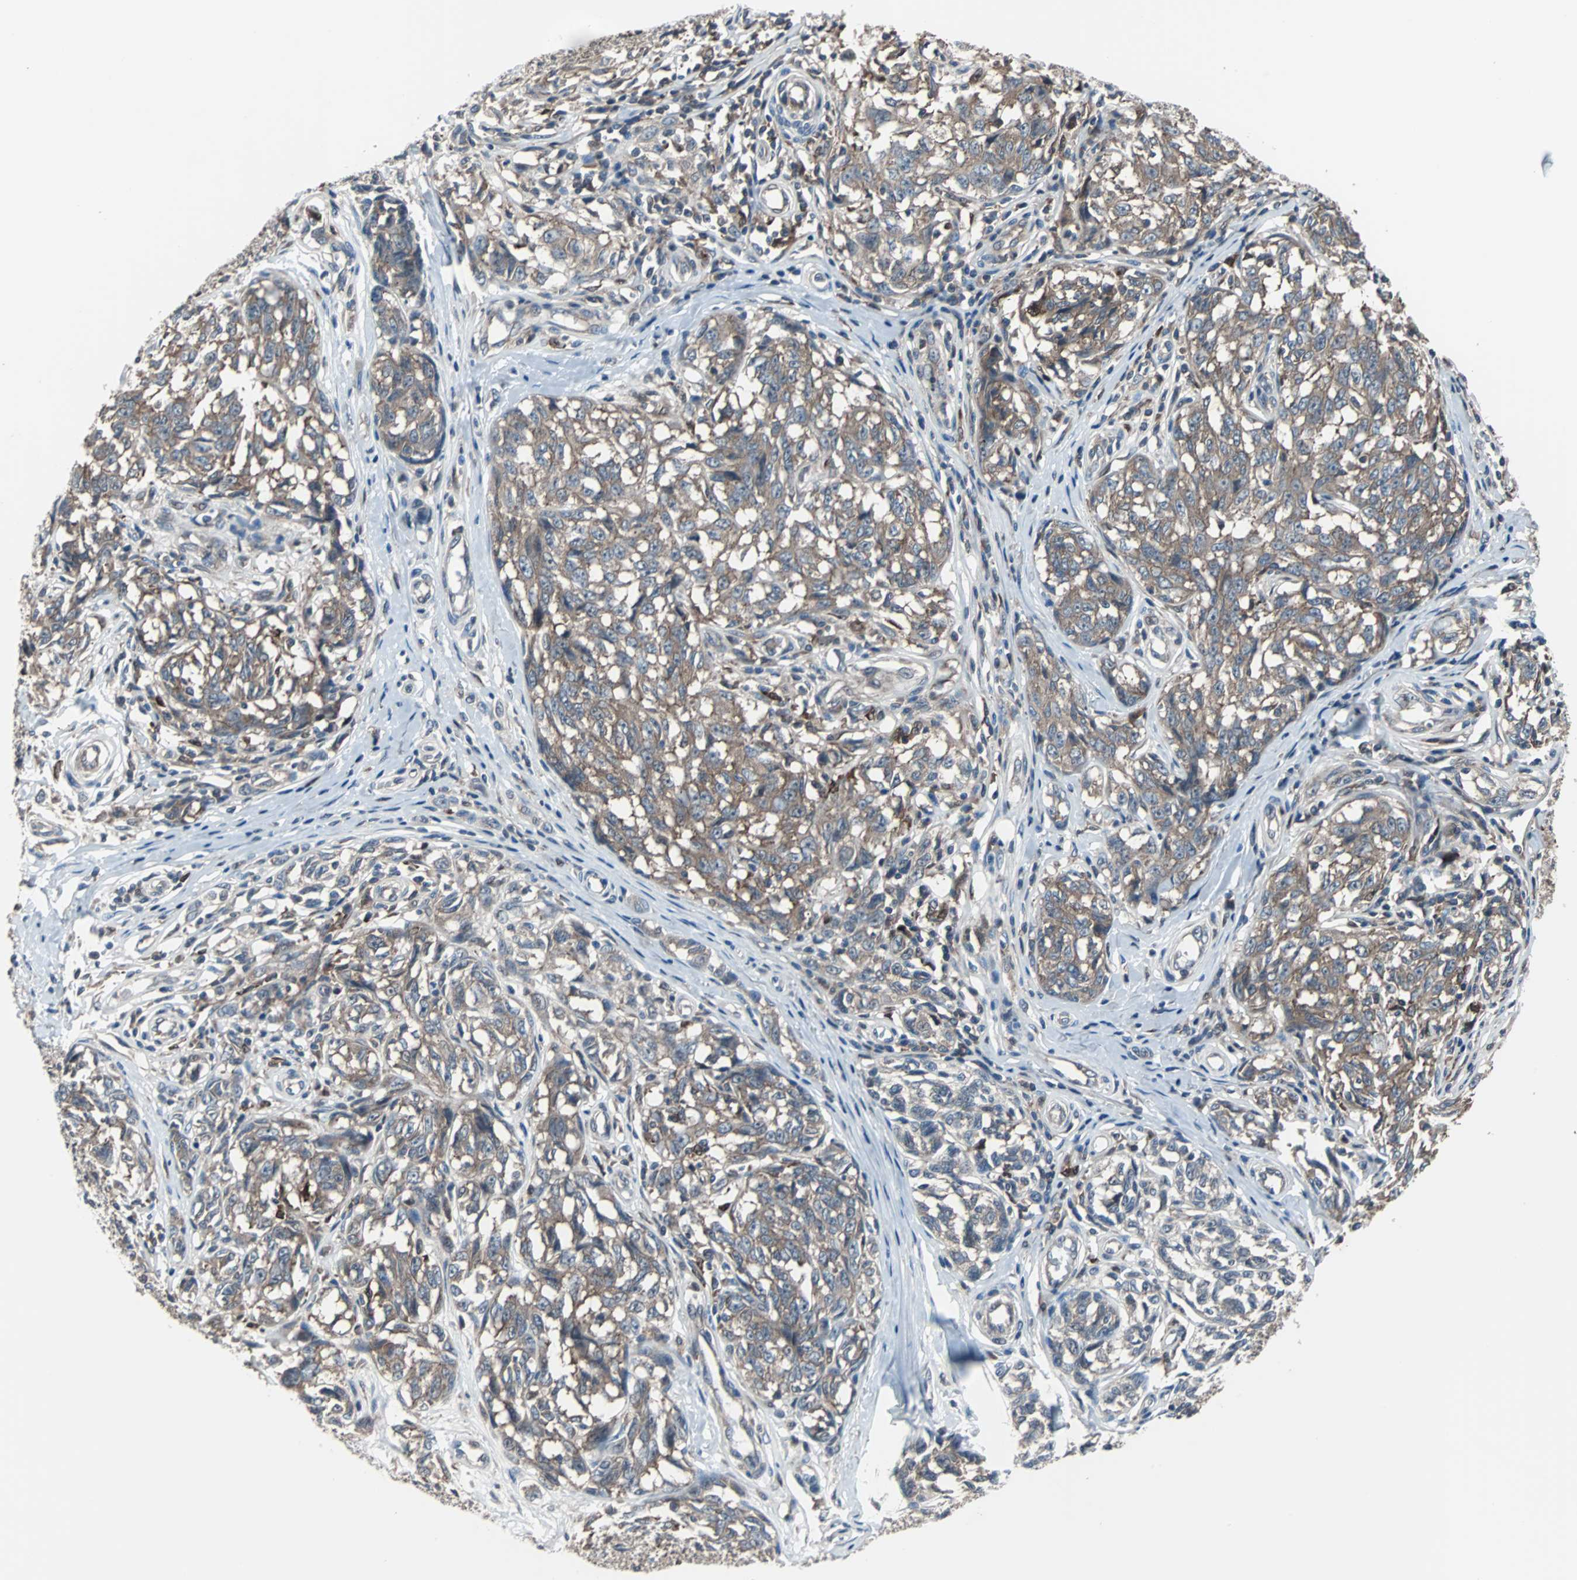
{"staining": {"intensity": "weak", "quantity": ">75%", "location": "cytoplasmic/membranous"}, "tissue": "melanoma", "cell_type": "Tumor cells", "image_type": "cancer", "snomed": [{"axis": "morphology", "description": "Malignant melanoma, NOS"}, {"axis": "topography", "description": "Skin"}], "caption": "Immunohistochemical staining of melanoma exhibits weak cytoplasmic/membranous protein positivity in about >75% of tumor cells.", "gene": "PAK1", "patient": {"sex": "female", "age": 64}}